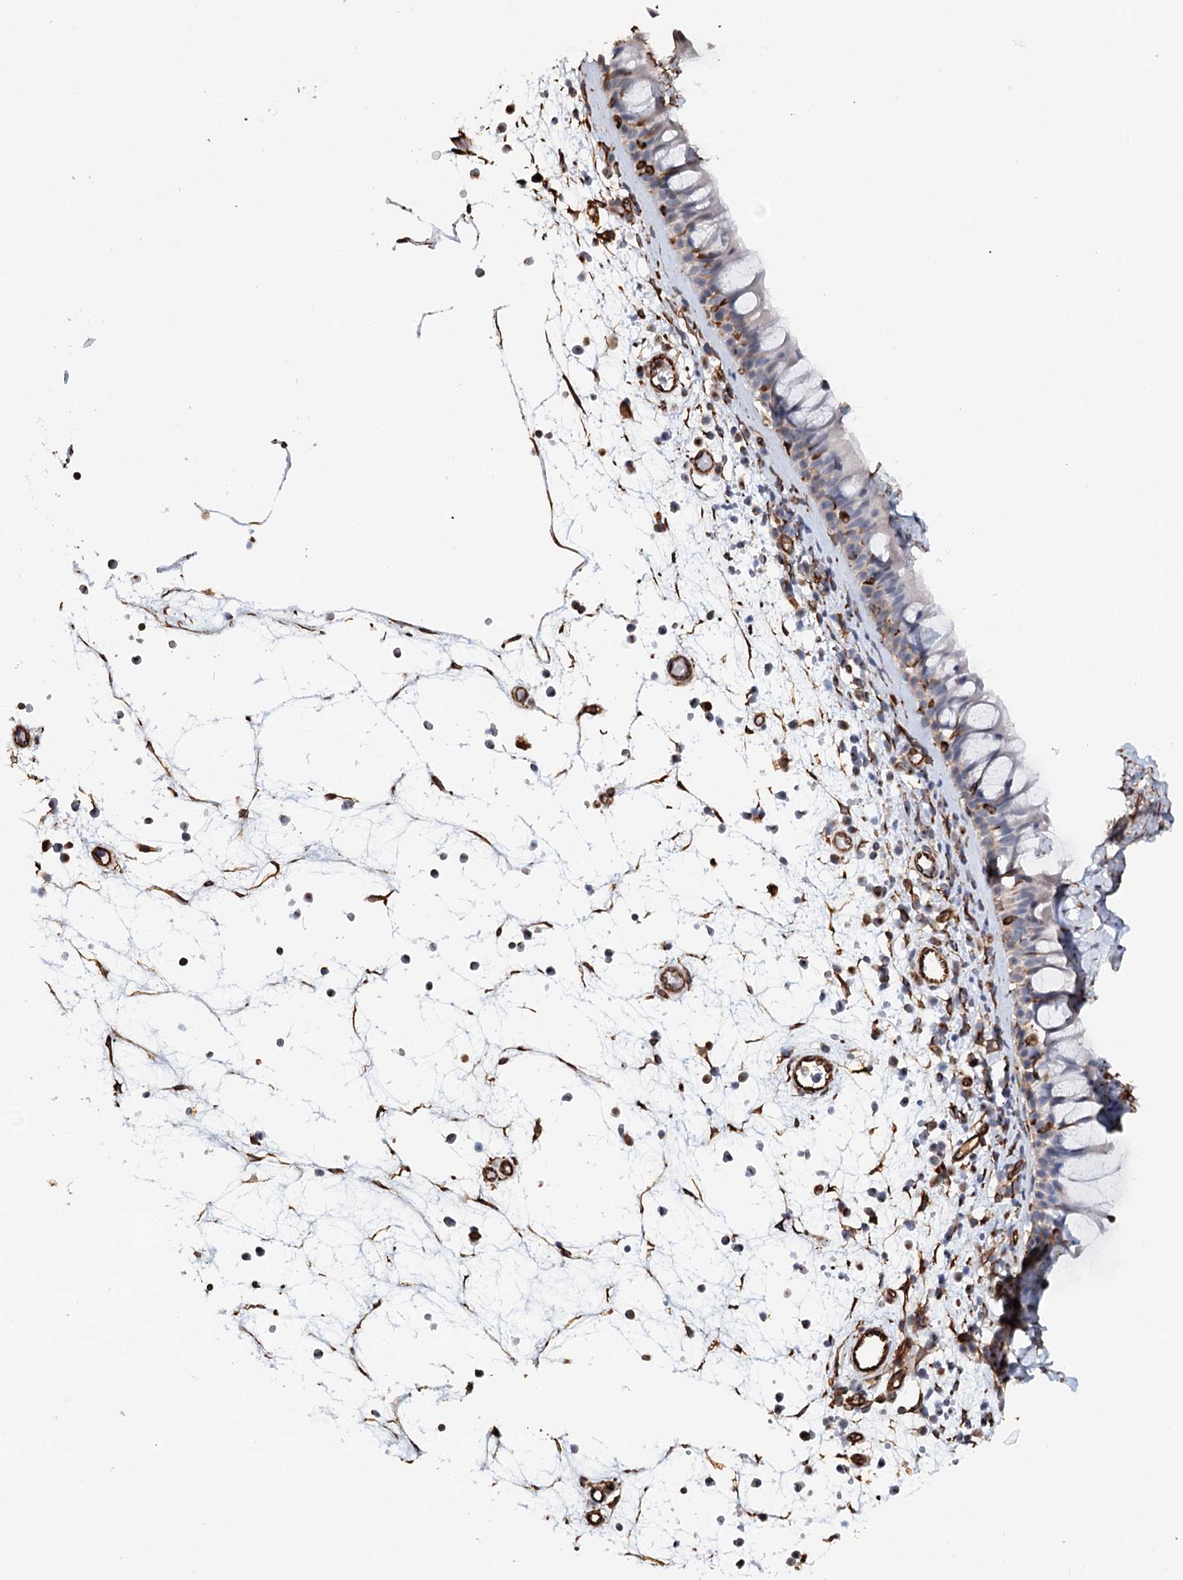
{"staining": {"intensity": "negative", "quantity": "none", "location": "none"}, "tissue": "nasopharynx", "cell_type": "Respiratory epithelial cells", "image_type": "normal", "snomed": [{"axis": "morphology", "description": "Normal tissue, NOS"}, {"axis": "morphology", "description": "Inflammation, NOS"}, {"axis": "morphology", "description": "Malignant melanoma, Metastatic site"}, {"axis": "topography", "description": "Nasopharynx"}], "caption": "Histopathology image shows no protein expression in respiratory epithelial cells of benign nasopharynx. (Immunohistochemistry, brightfield microscopy, high magnification).", "gene": "SYNPO", "patient": {"sex": "male", "age": 70}}